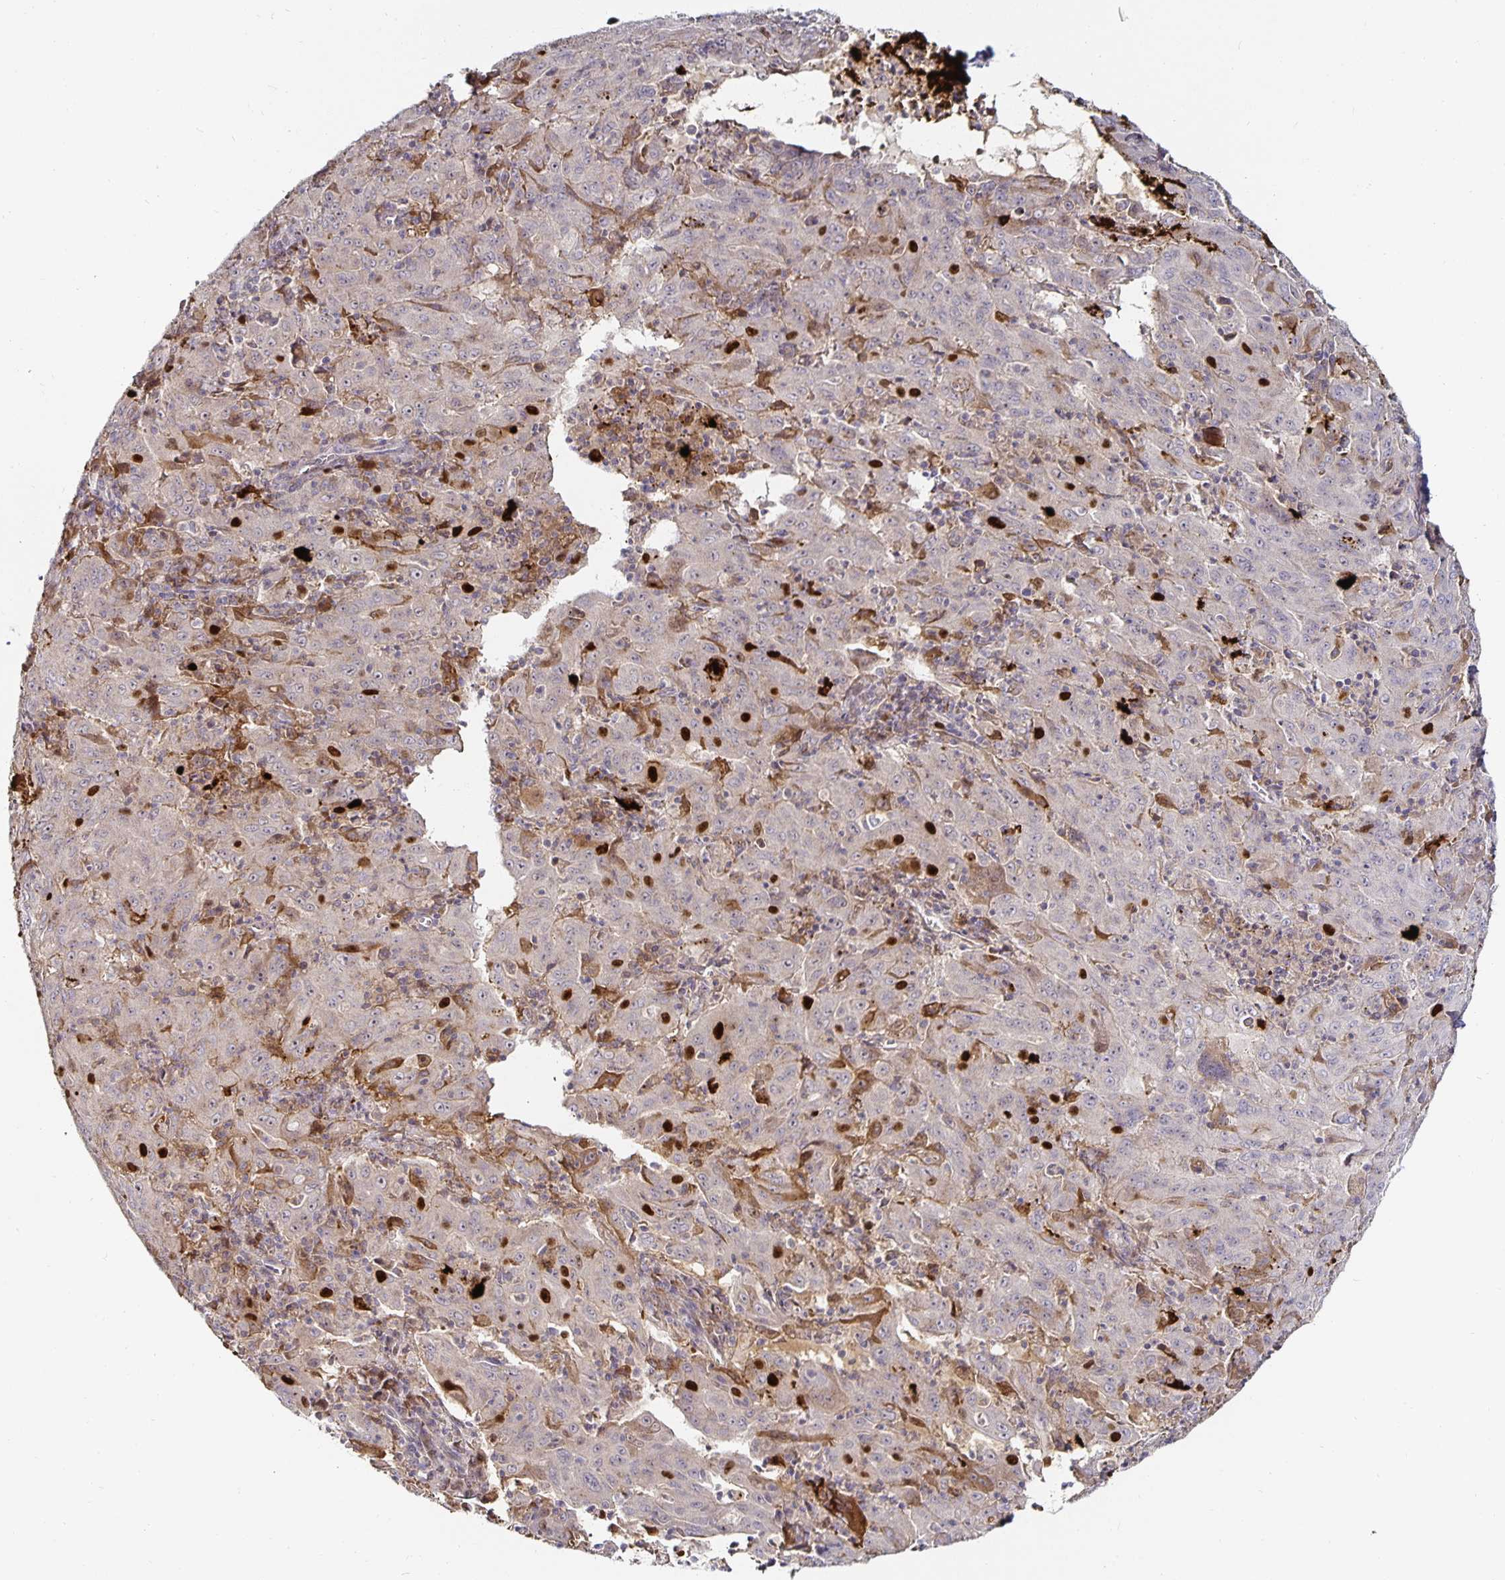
{"staining": {"intensity": "moderate", "quantity": "<25%", "location": "cytoplasmic/membranous,nuclear"}, "tissue": "pancreatic cancer", "cell_type": "Tumor cells", "image_type": "cancer", "snomed": [{"axis": "morphology", "description": "Adenocarcinoma, NOS"}, {"axis": "topography", "description": "Pancreas"}], "caption": "Protein staining reveals moderate cytoplasmic/membranous and nuclear expression in approximately <25% of tumor cells in adenocarcinoma (pancreatic).", "gene": "ANLN", "patient": {"sex": "male", "age": 63}}